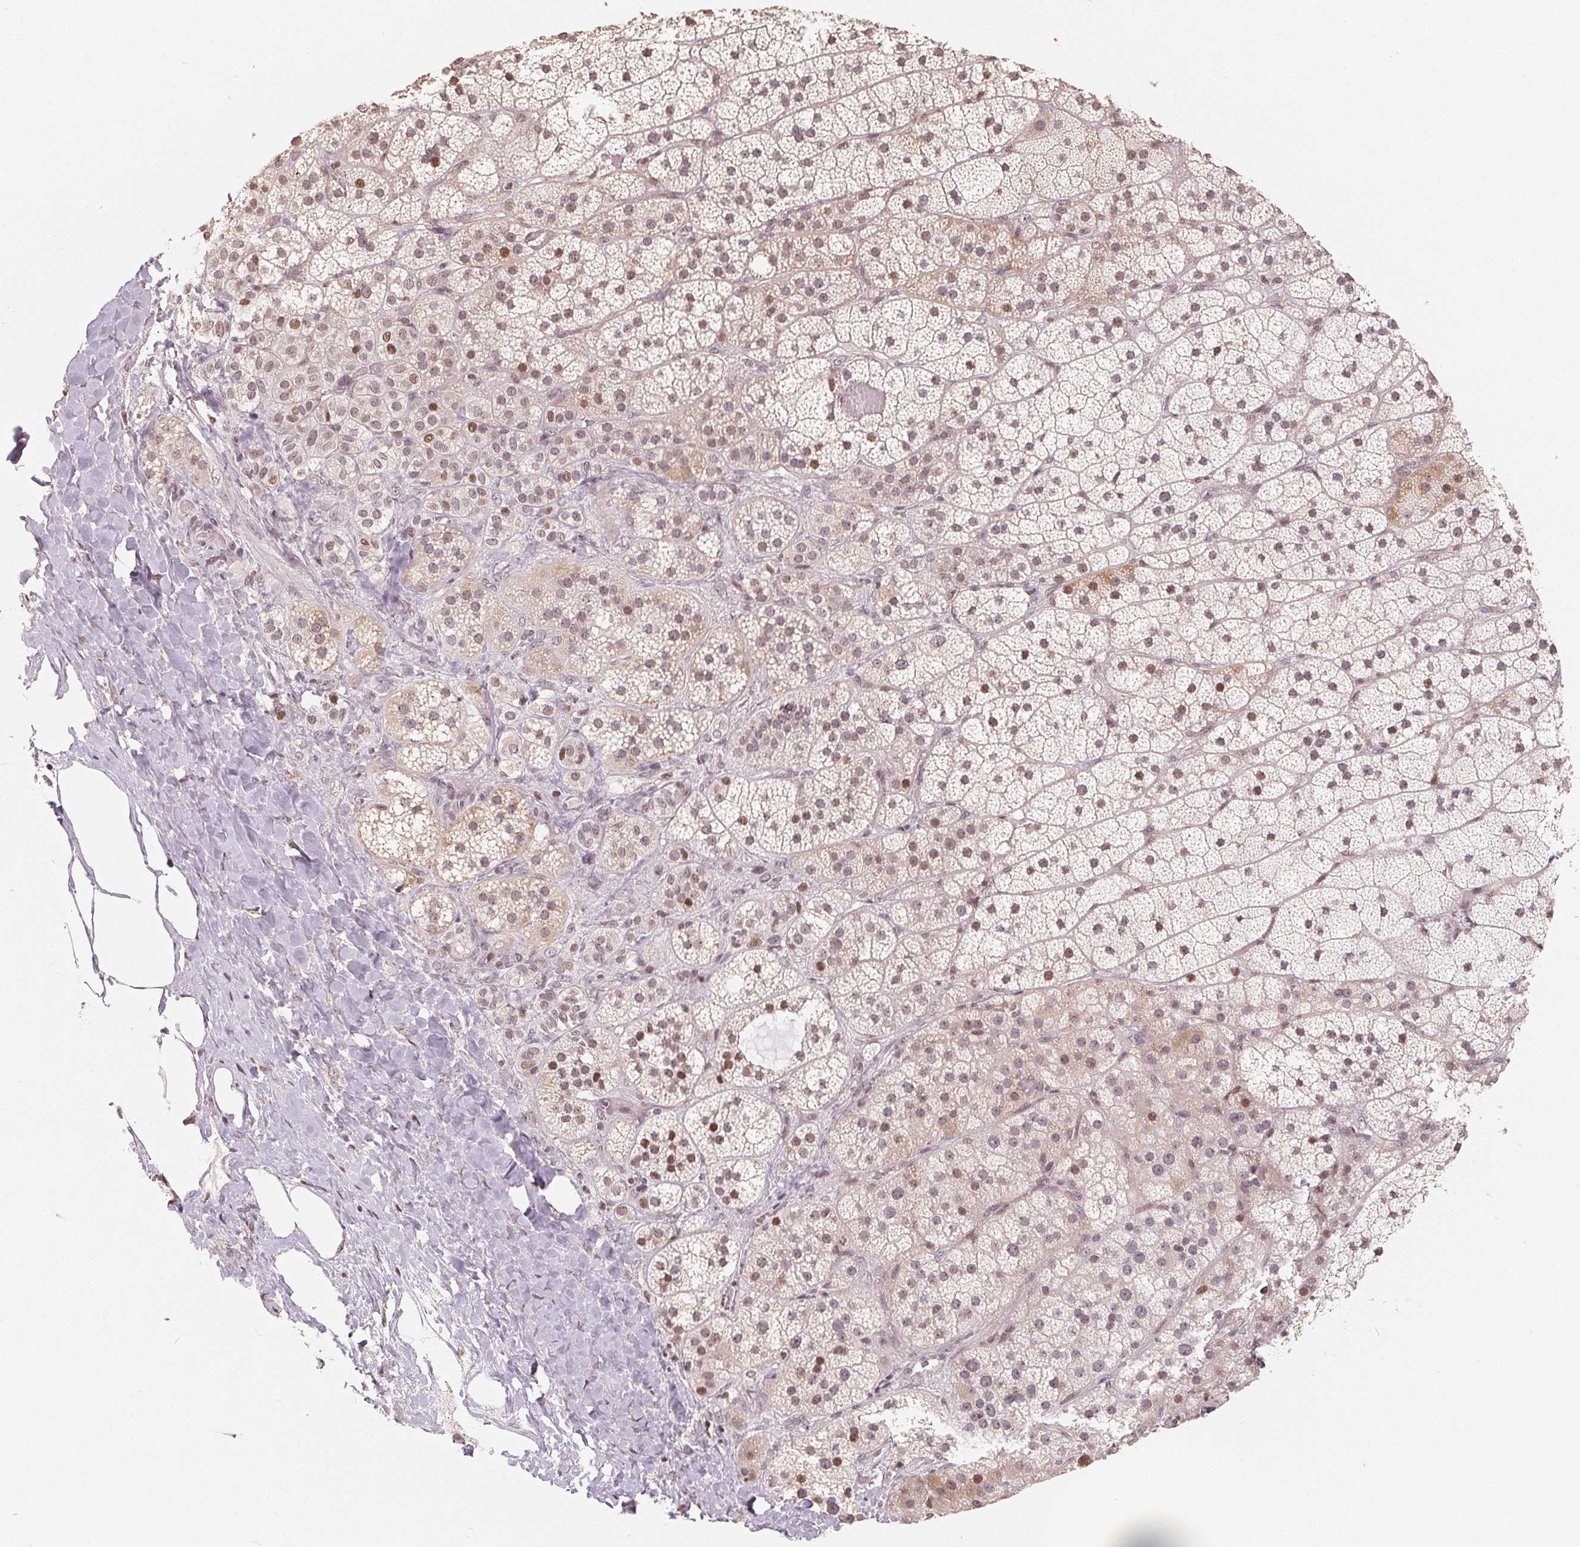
{"staining": {"intensity": "weak", "quantity": ">75%", "location": "nuclear"}, "tissue": "adrenal gland", "cell_type": "Glandular cells", "image_type": "normal", "snomed": [{"axis": "morphology", "description": "Normal tissue, NOS"}, {"axis": "topography", "description": "Adrenal gland"}], "caption": "Protein expression by immunohistochemistry (IHC) demonstrates weak nuclear staining in about >75% of glandular cells in unremarkable adrenal gland.", "gene": "CCDC138", "patient": {"sex": "male", "age": 57}}